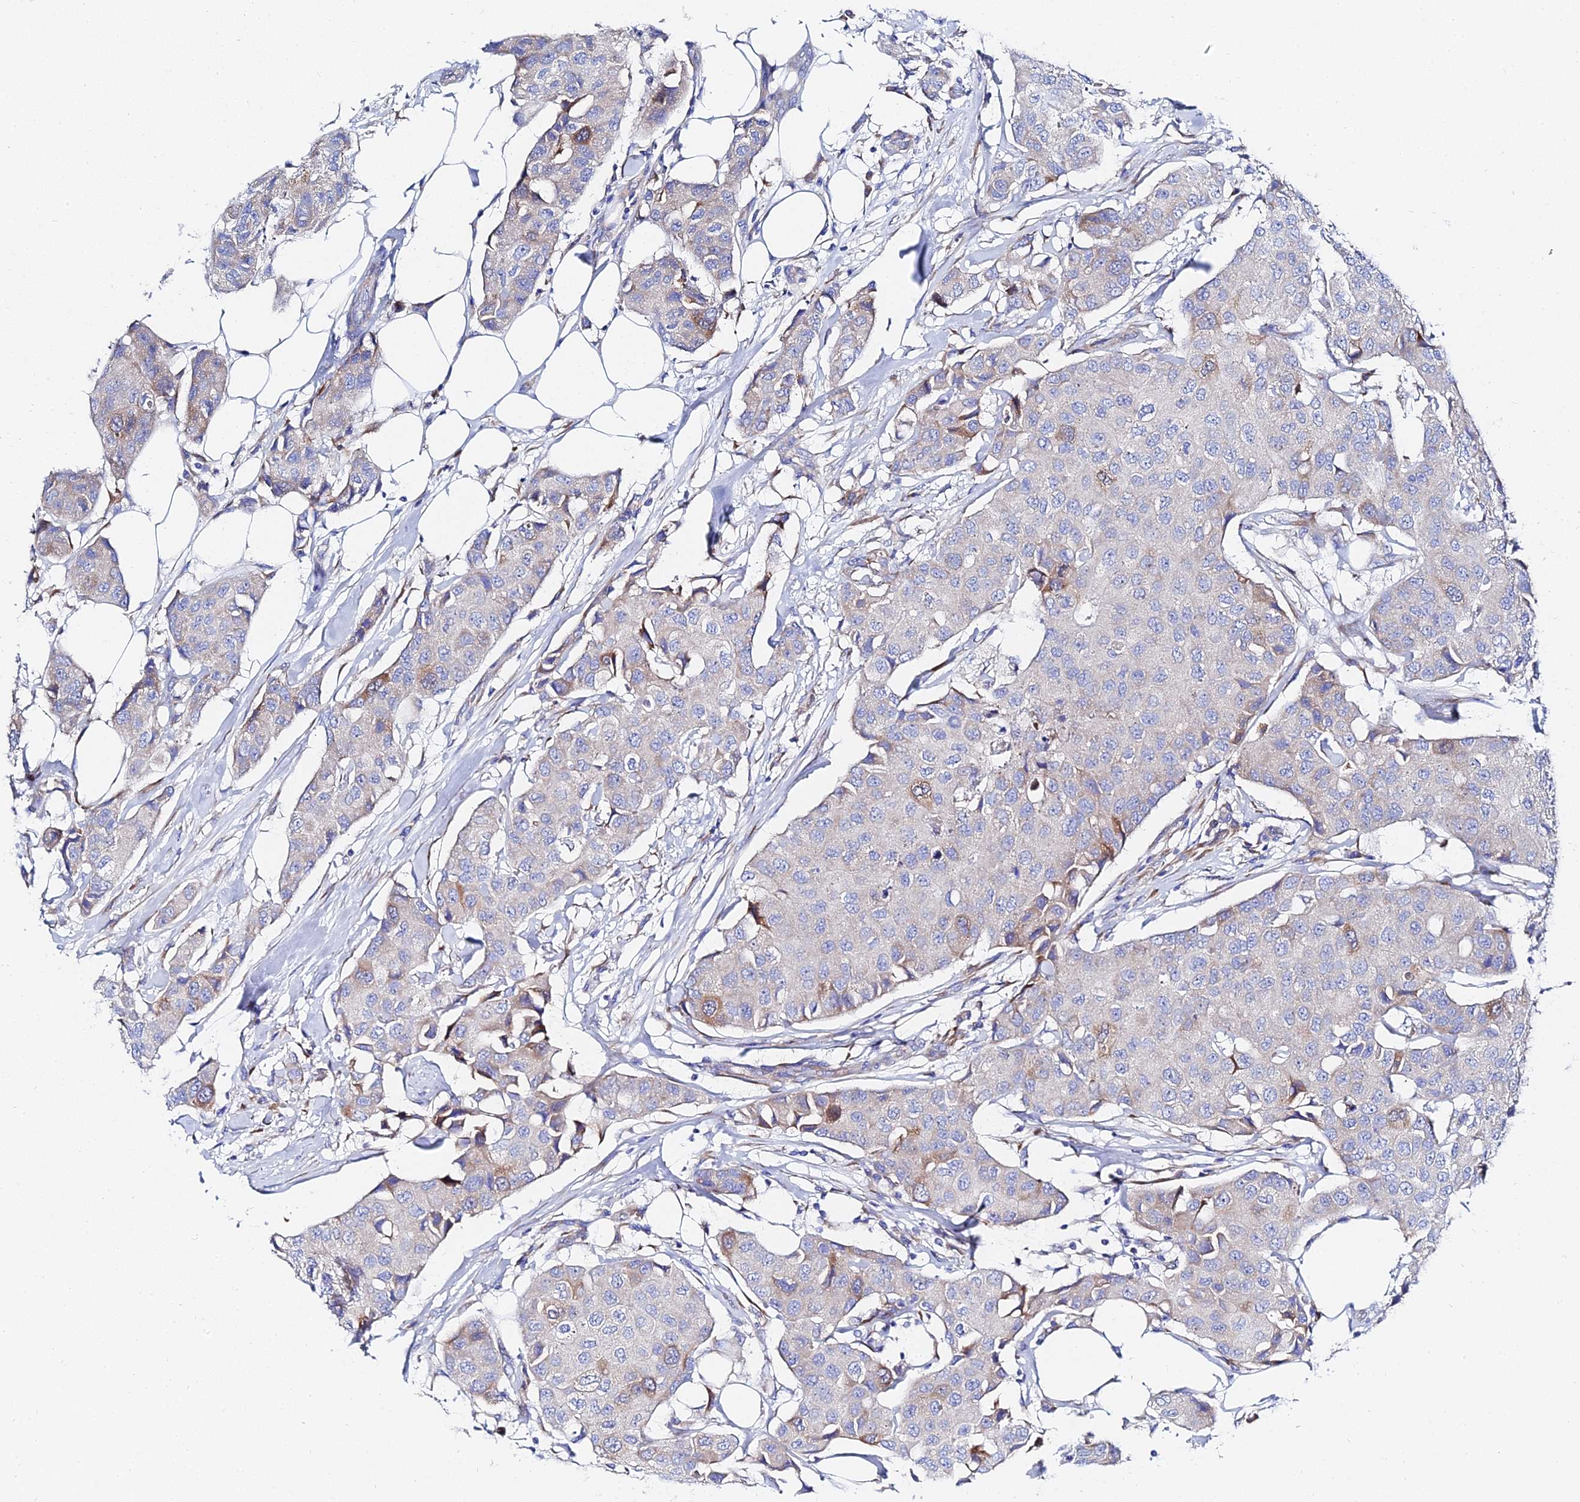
{"staining": {"intensity": "moderate", "quantity": "<25%", "location": "cytoplasmic/membranous"}, "tissue": "breast cancer", "cell_type": "Tumor cells", "image_type": "cancer", "snomed": [{"axis": "morphology", "description": "Duct carcinoma"}, {"axis": "topography", "description": "Breast"}], "caption": "The image displays staining of infiltrating ductal carcinoma (breast), revealing moderate cytoplasmic/membranous protein positivity (brown color) within tumor cells. The staining is performed using DAB brown chromogen to label protein expression. The nuclei are counter-stained blue using hematoxylin.", "gene": "PTTG1", "patient": {"sex": "female", "age": 80}}